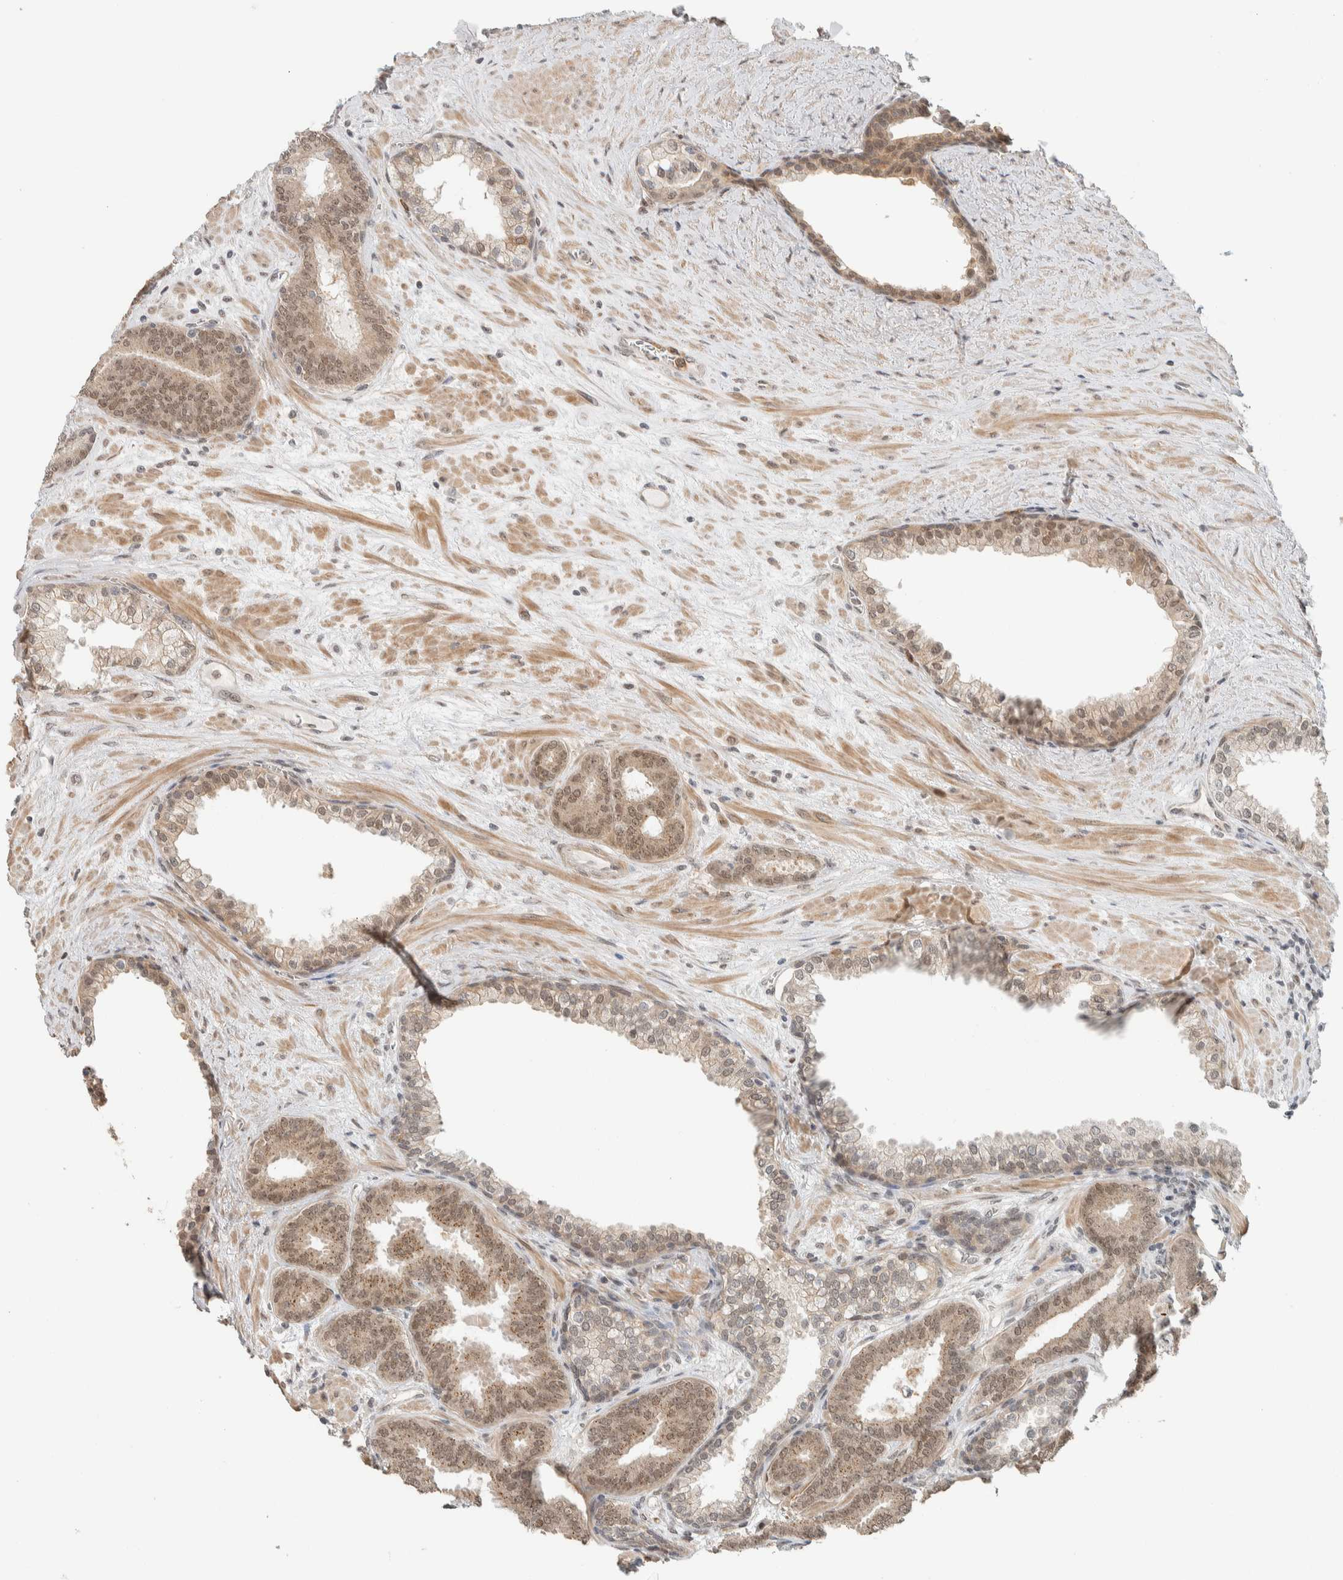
{"staining": {"intensity": "weak", "quantity": ">75%", "location": "cytoplasmic/membranous,nuclear"}, "tissue": "prostate cancer", "cell_type": "Tumor cells", "image_type": "cancer", "snomed": [{"axis": "morphology", "description": "Adenocarcinoma, Low grade"}, {"axis": "topography", "description": "Prostate"}], "caption": "Immunohistochemical staining of prostate adenocarcinoma (low-grade) exhibits weak cytoplasmic/membranous and nuclear protein expression in approximately >75% of tumor cells. Nuclei are stained in blue.", "gene": "ZBTB2", "patient": {"sex": "male", "age": 62}}